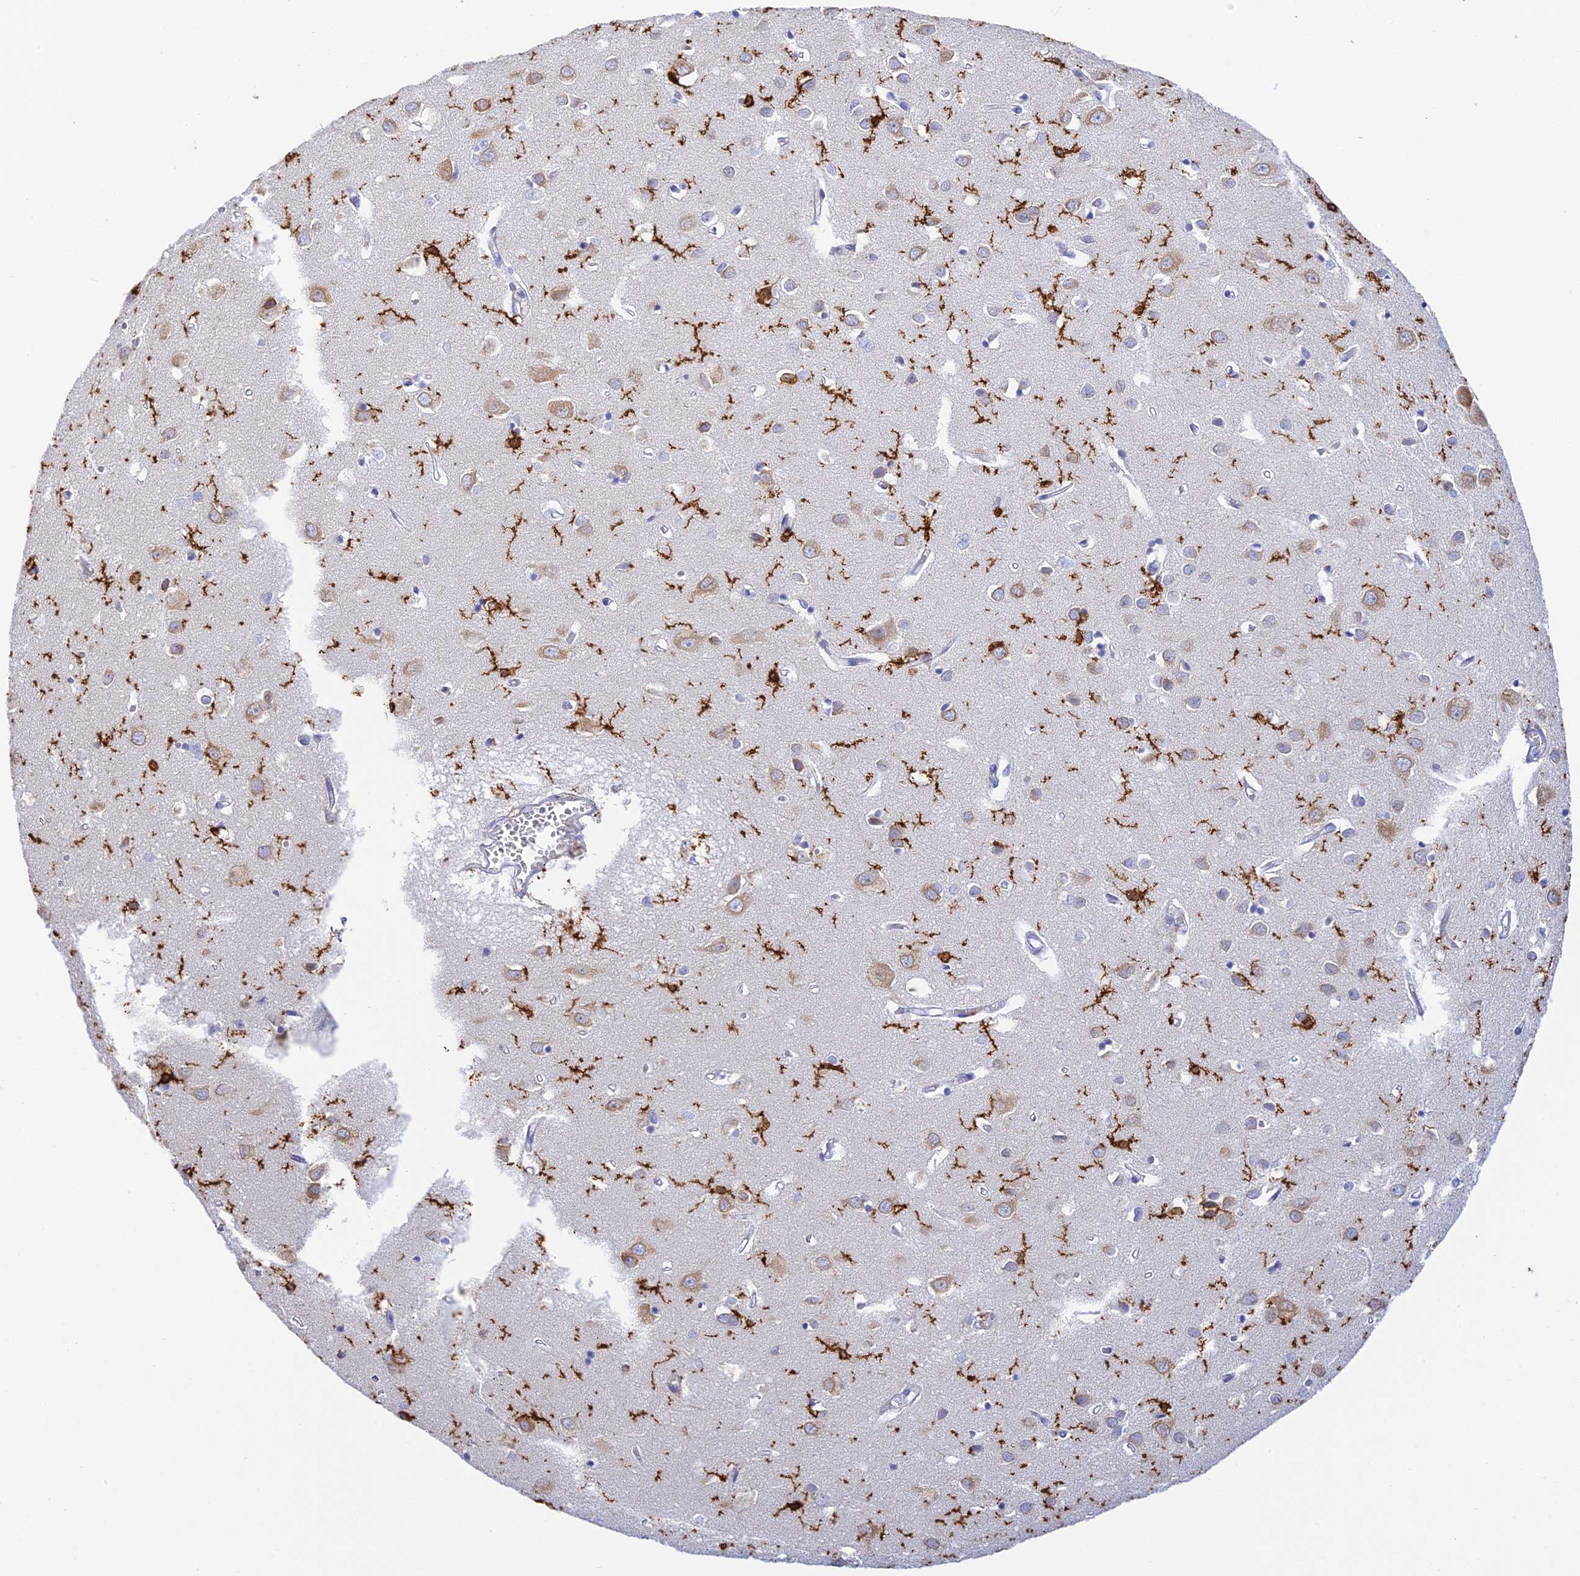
{"staining": {"intensity": "negative", "quantity": "none", "location": "none"}, "tissue": "cerebral cortex", "cell_type": "Endothelial cells", "image_type": "normal", "snomed": [{"axis": "morphology", "description": "Normal tissue, NOS"}, {"axis": "topography", "description": "Cerebral cortex"}], "caption": "Immunohistochemistry micrograph of benign cerebral cortex: human cerebral cortex stained with DAB displays no significant protein staining in endothelial cells.", "gene": "CEP152", "patient": {"sex": "female", "age": 64}}